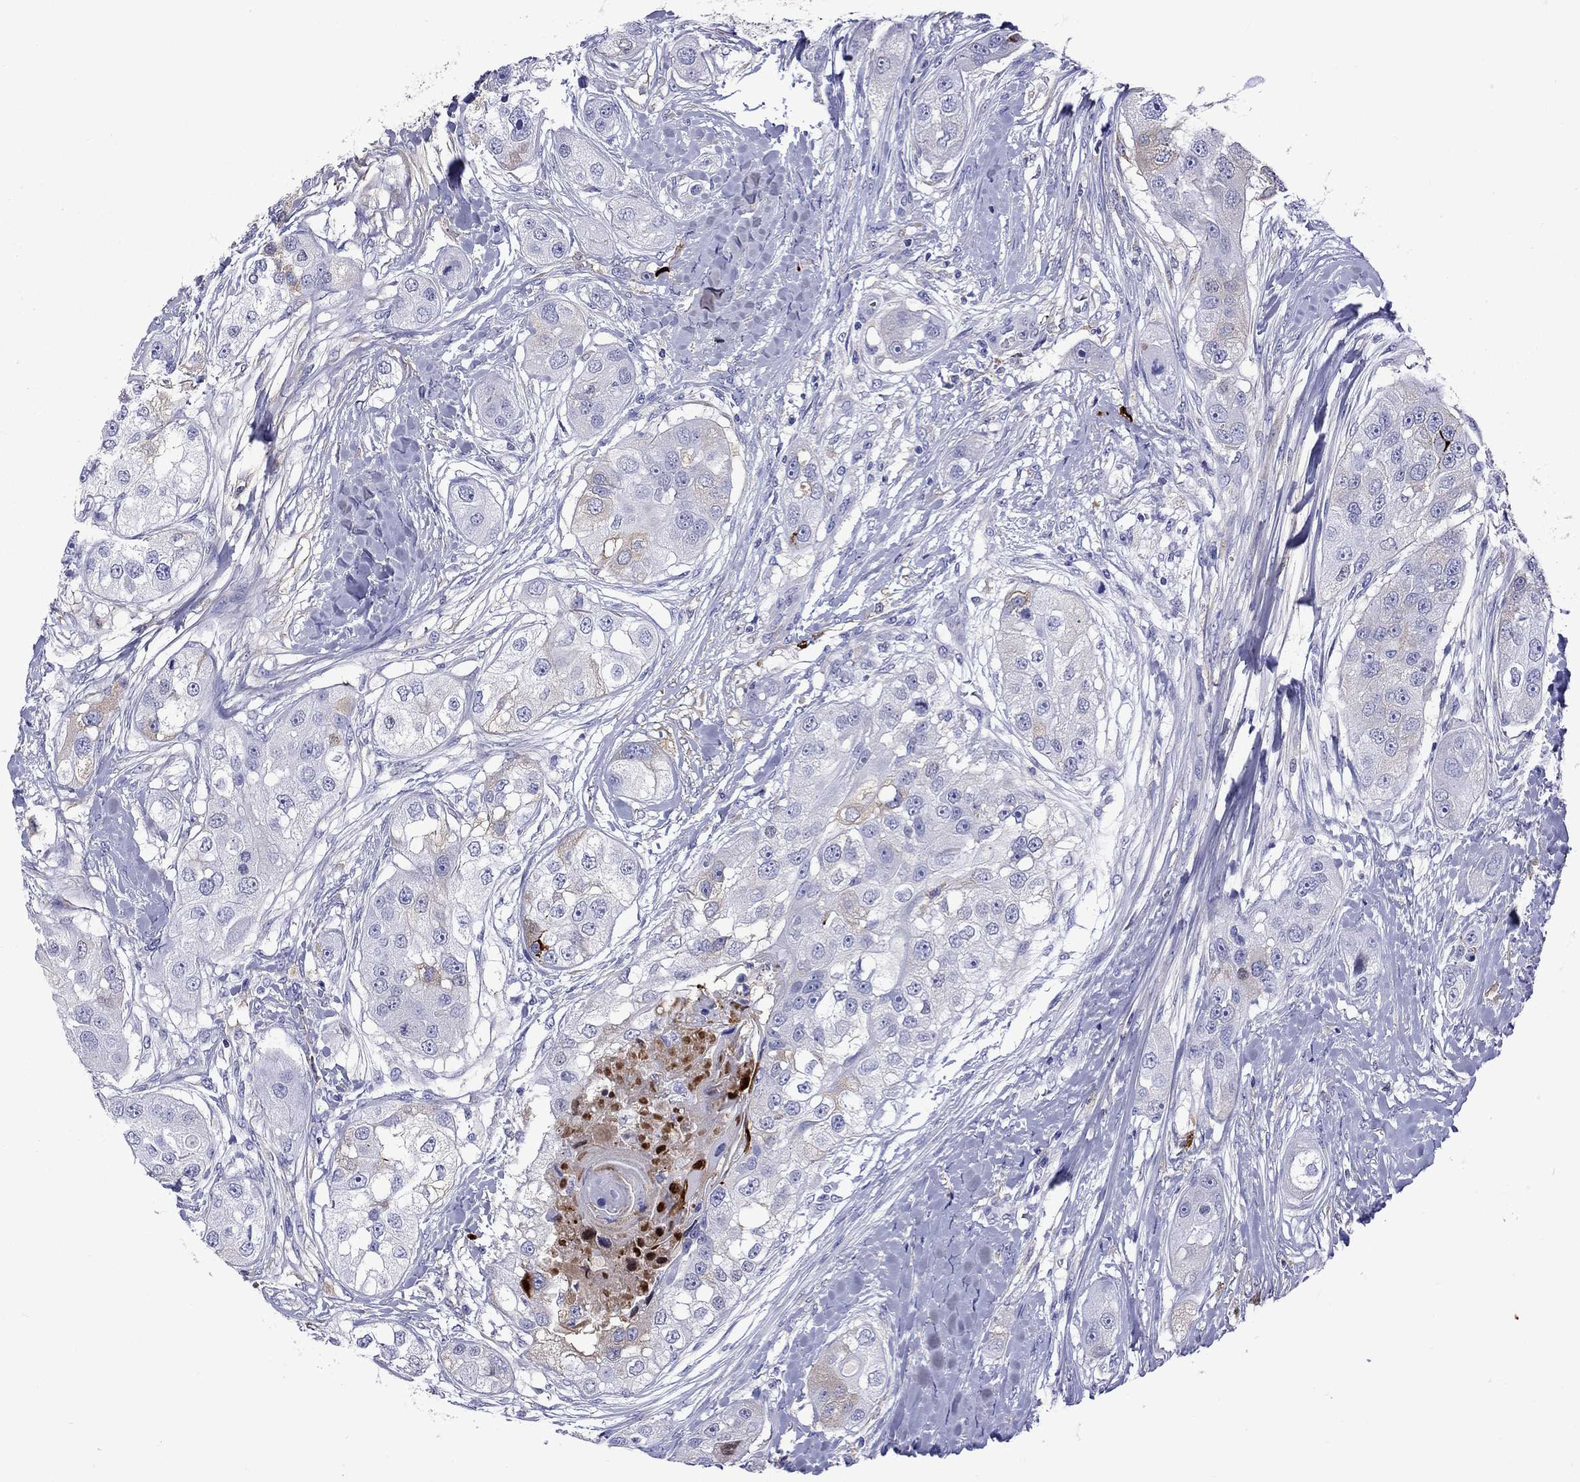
{"staining": {"intensity": "negative", "quantity": "none", "location": "none"}, "tissue": "head and neck cancer", "cell_type": "Tumor cells", "image_type": "cancer", "snomed": [{"axis": "morphology", "description": "Normal tissue, NOS"}, {"axis": "morphology", "description": "Squamous cell carcinoma, NOS"}, {"axis": "topography", "description": "Skeletal muscle"}, {"axis": "topography", "description": "Head-Neck"}], "caption": "A high-resolution micrograph shows immunohistochemistry (IHC) staining of squamous cell carcinoma (head and neck), which displays no significant positivity in tumor cells. Brightfield microscopy of immunohistochemistry stained with DAB (3,3'-diaminobenzidine) (brown) and hematoxylin (blue), captured at high magnification.", "gene": "SERPINA3", "patient": {"sex": "male", "age": 51}}